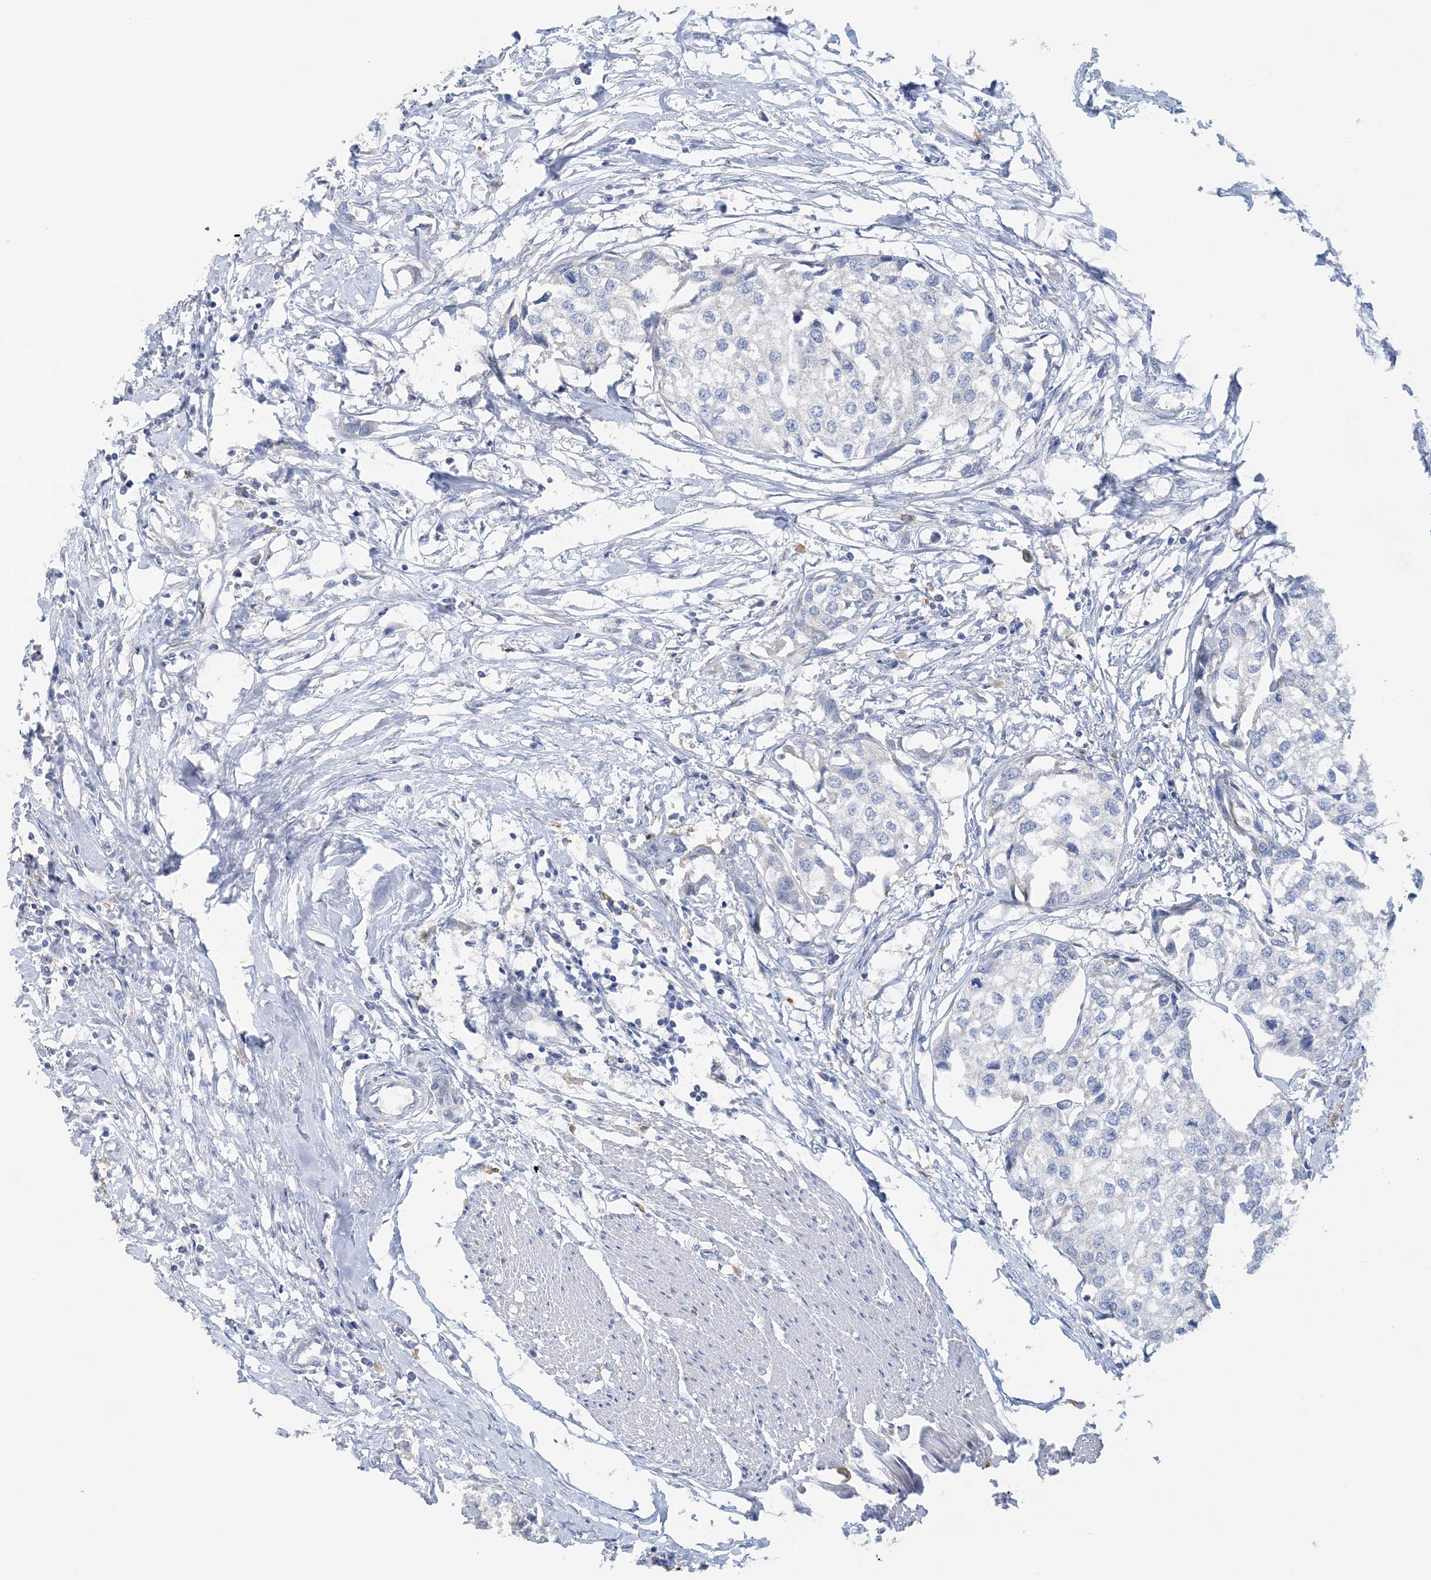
{"staining": {"intensity": "negative", "quantity": "none", "location": "none"}, "tissue": "urothelial cancer", "cell_type": "Tumor cells", "image_type": "cancer", "snomed": [{"axis": "morphology", "description": "Urothelial carcinoma, High grade"}, {"axis": "topography", "description": "Urinary bladder"}], "caption": "This is an immunohistochemistry micrograph of human urothelial cancer. There is no staining in tumor cells.", "gene": "ZCCHC18", "patient": {"sex": "male", "age": 64}}